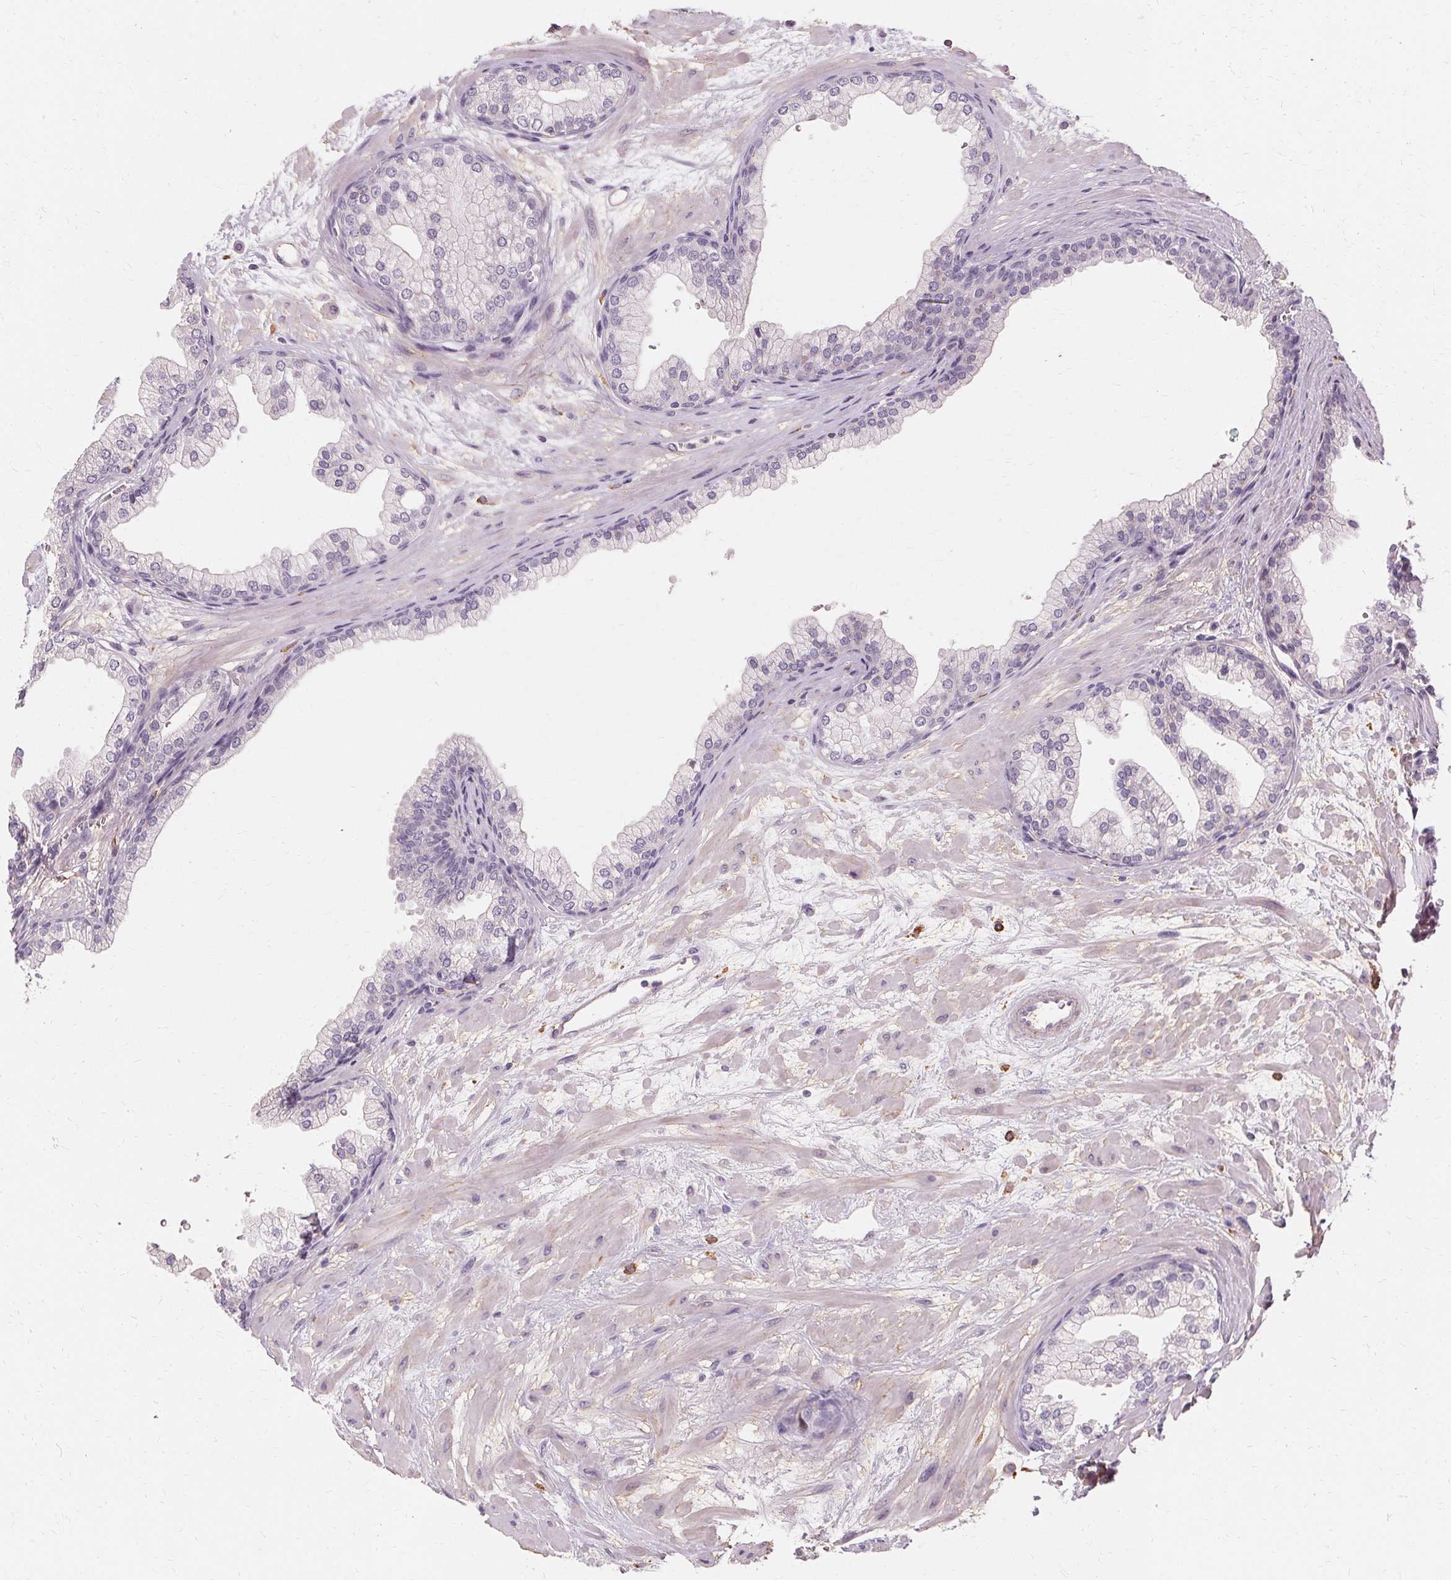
{"staining": {"intensity": "negative", "quantity": "none", "location": "none"}, "tissue": "prostate", "cell_type": "Glandular cells", "image_type": "normal", "snomed": [{"axis": "morphology", "description": "Normal tissue, NOS"}, {"axis": "topography", "description": "Prostate"}, {"axis": "topography", "description": "Peripheral nerve tissue"}], "caption": "Histopathology image shows no protein positivity in glandular cells of normal prostate.", "gene": "IFNGR1", "patient": {"sex": "male", "age": 61}}